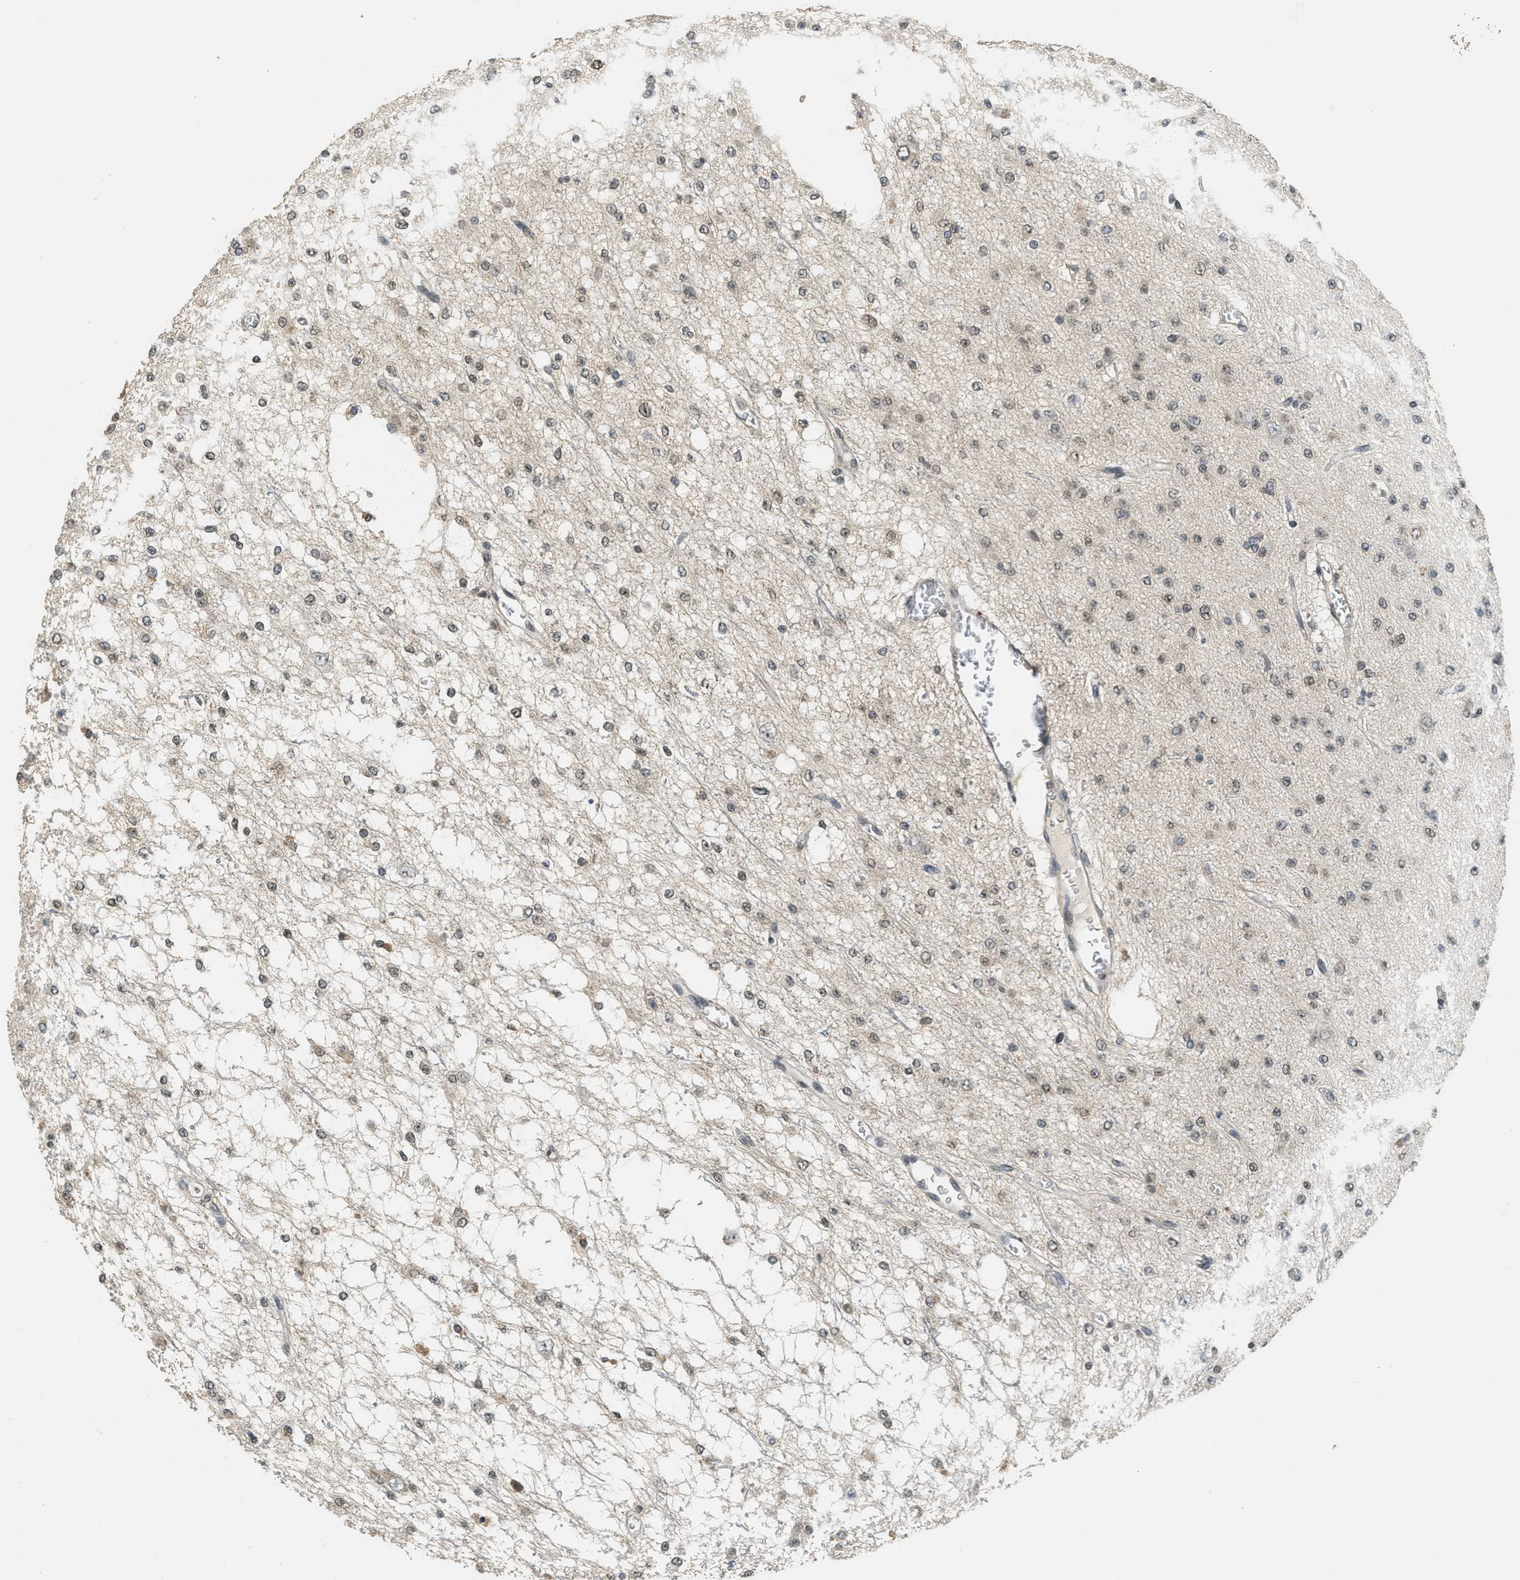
{"staining": {"intensity": "weak", "quantity": "25%-75%", "location": "nuclear"}, "tissue": "glioma", "cell_type": "Tumor cells", "image_type": "cancer", "snomed": [{"axis": "morphology", "description": "Glioma, malignant, Low grade"}, {"axis": "topography", "description": "Brain"}], "caption": "Immunohistochemistry photomicrograph of human glioma stained for a protein (brown), which shows low levels of weak nuclear expression in about 25%-75% of tumor cells.", "gene": "DNAJB1", "patient": {"sex": "male", "age": 38}}